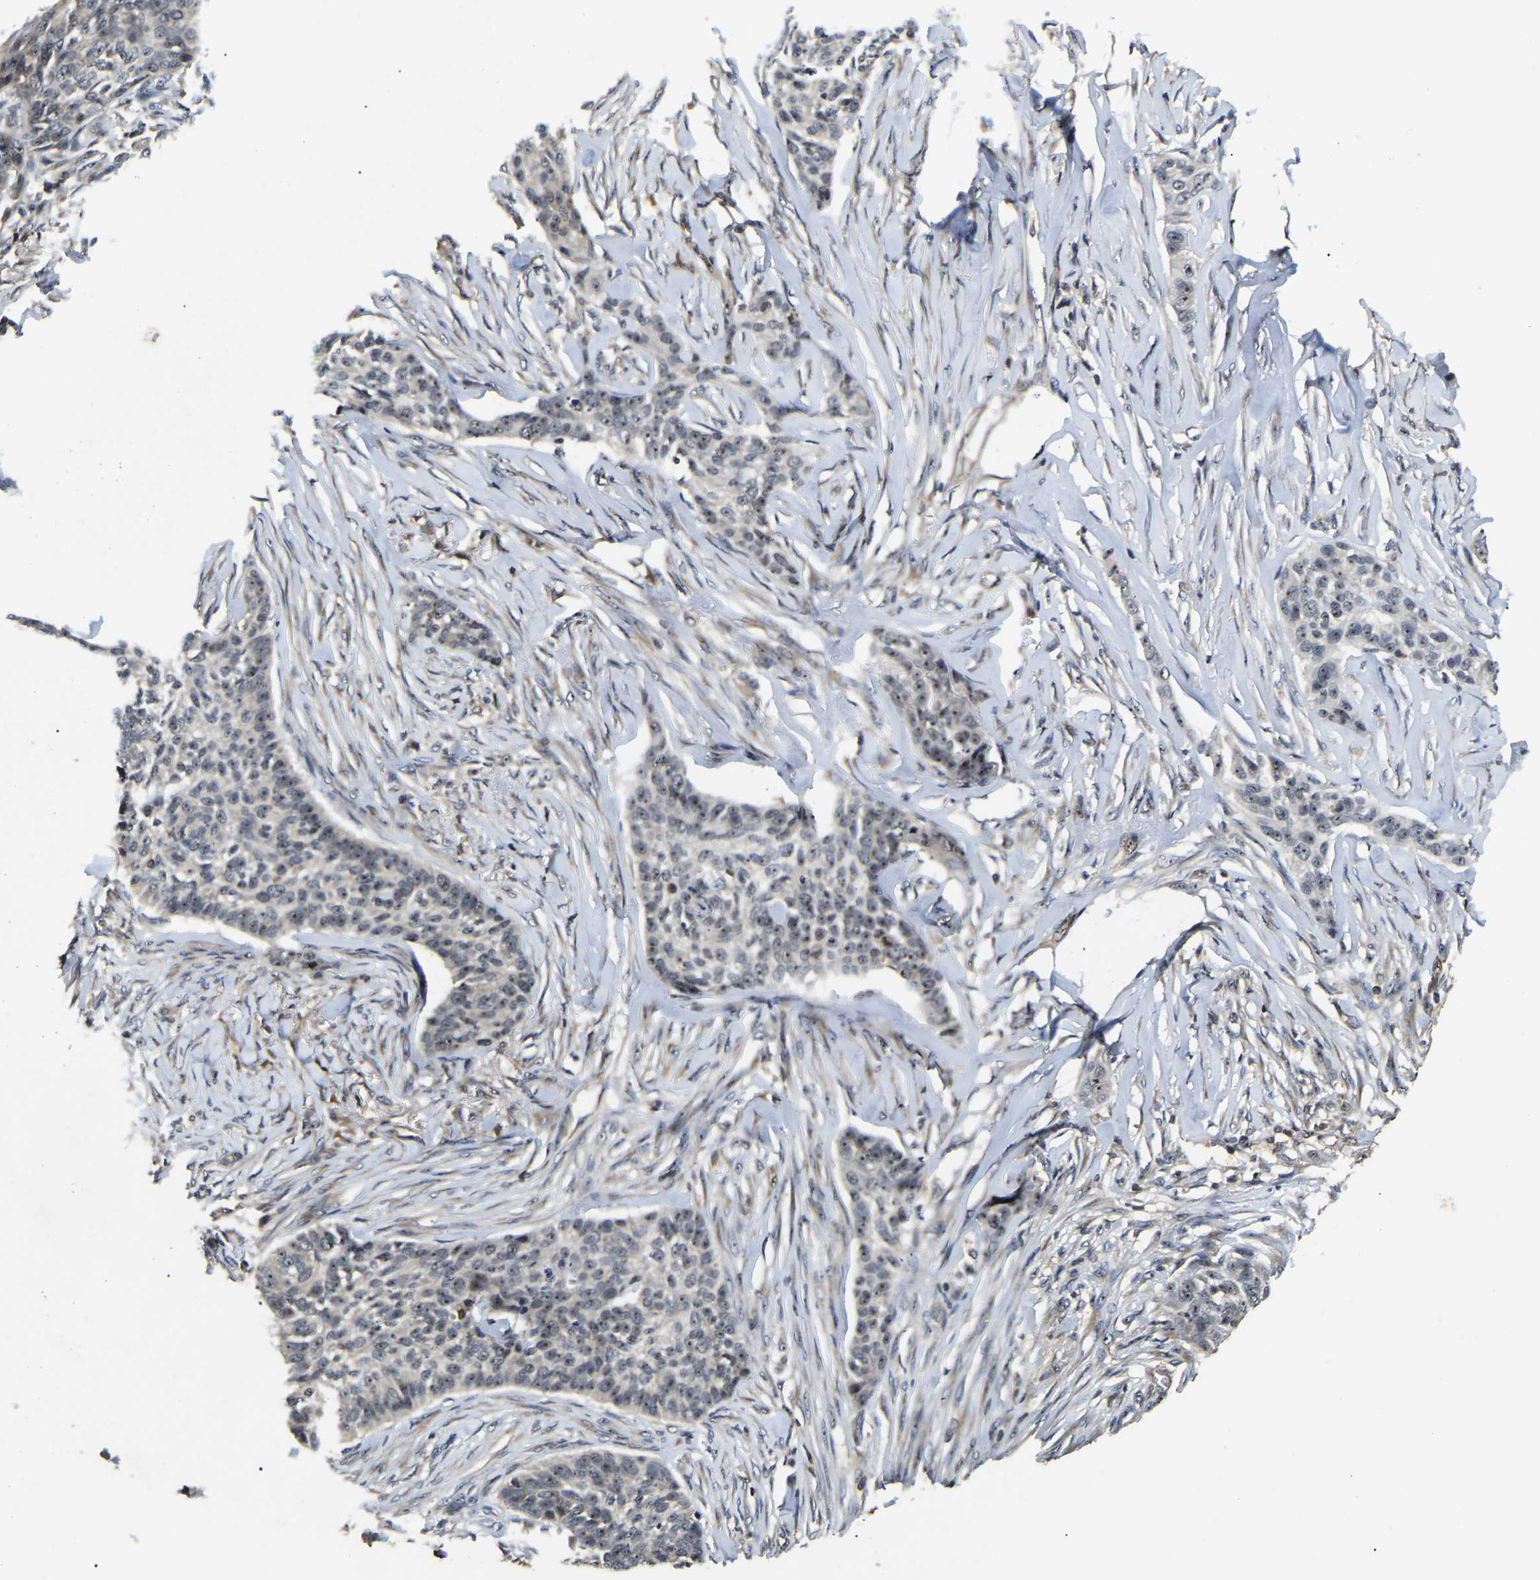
{"staining": {"intensity": "weak", "quantity": "<25%", "location": "nuclear"}, "tissue": "skin cancer", "cell_type": "Tumor cells", "image_type": "cancer", "snomed": [{"axis": "morphology", "description": "Basal cell carcinoma"}, {"axis": "topography", "description": "Skin"}], "caption": "DAB immunohistochemical staining of human skin basal cell carcinoma reveals no significant expression in tumor cells.", "gene": "RBM28", "patient": {"sex": "male", "age": 85}}